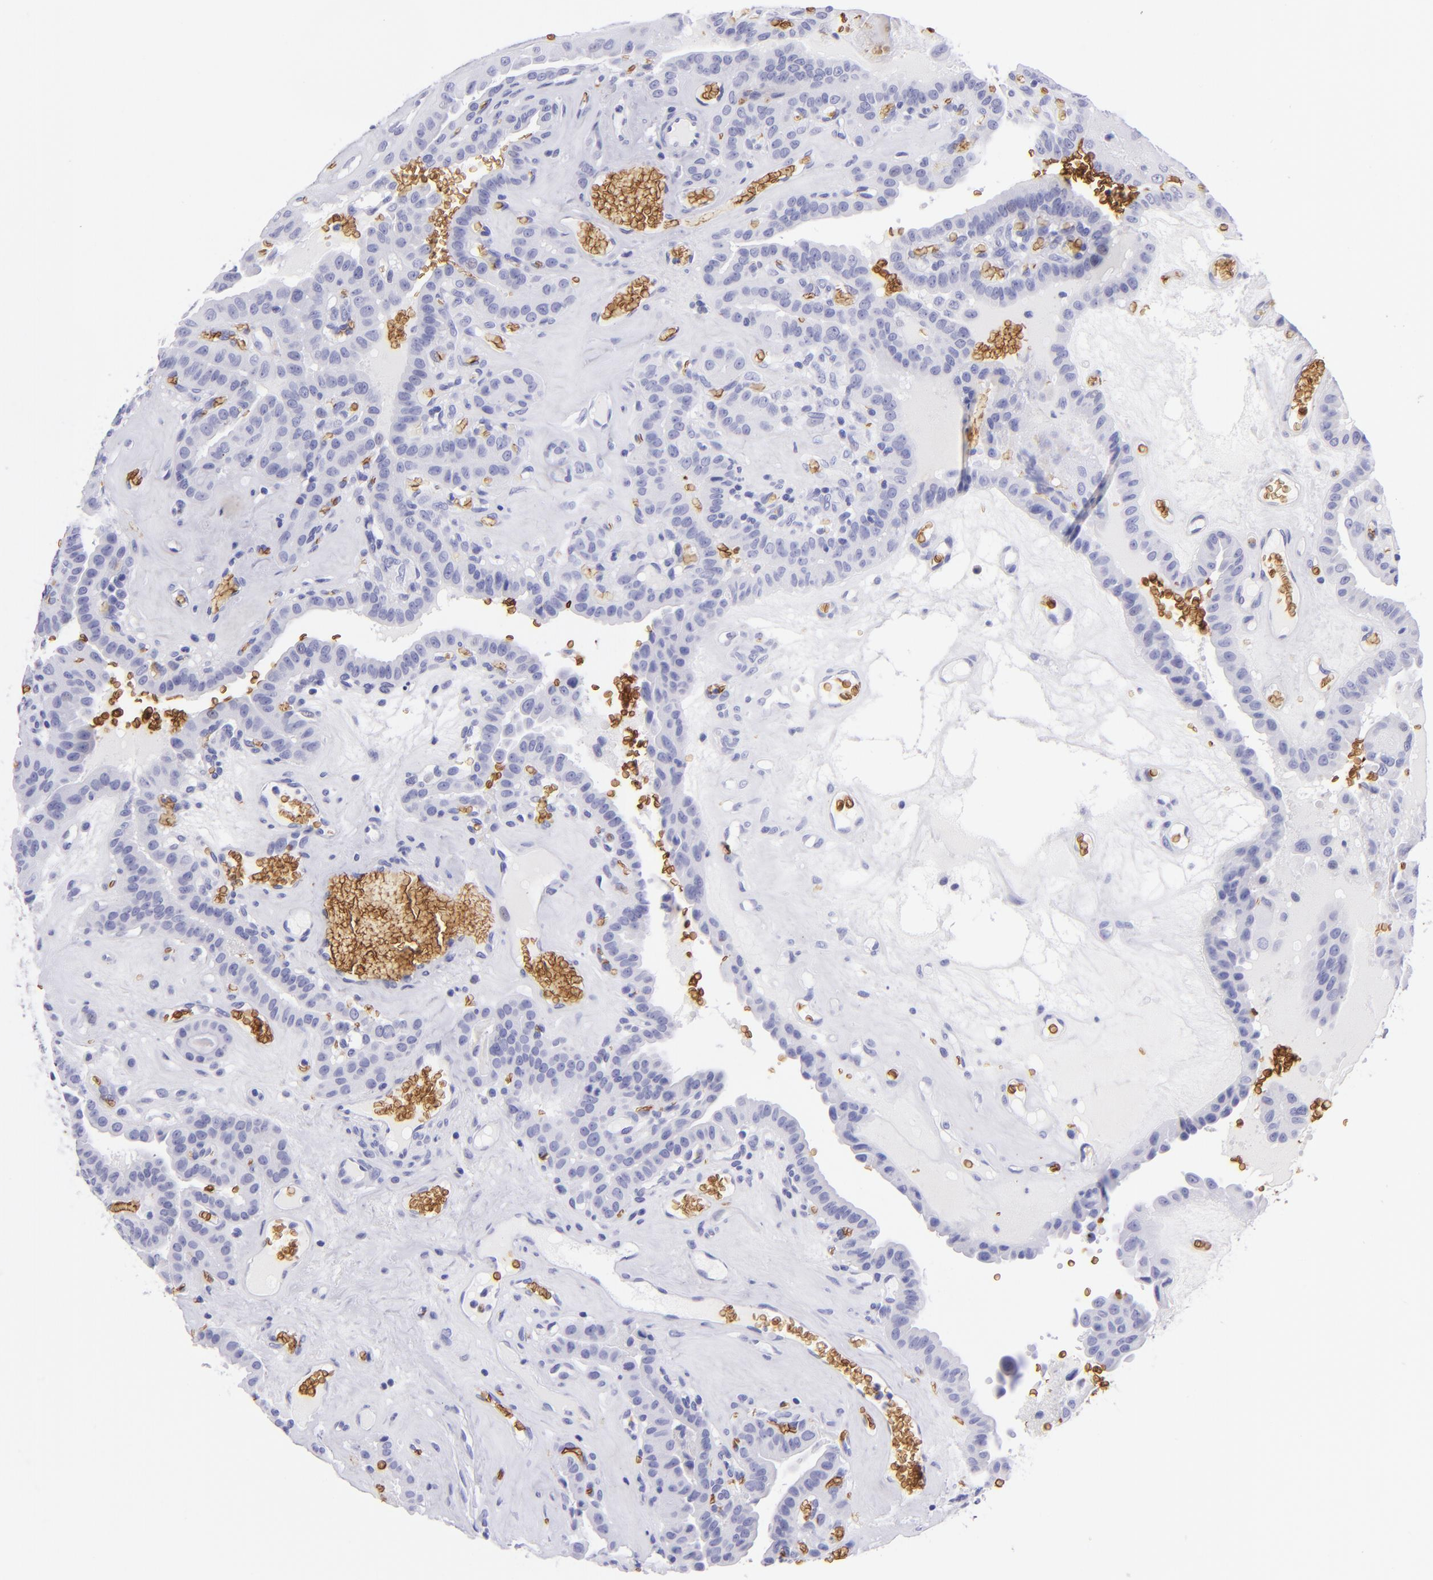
{"staining": {"intensity": "negative", "quantity": "none", "location": "none"}, "tissue": "thyroid cancer", "cell_type": "Tumor cells", "image_type": "cancer", "snomed": [{"axis": "morphology", "description": "Papillary adenocarcinoma, NOS"}, {"axis": "topography", "description": "Thyroid gland"}], "caption": "Immunohistochemistry (IHC) photomicrograph of human thyroid cancer (papillary adenocarcinoma) stained for a protein (brown), which reveals no positivity in tumor cells. (DAB immunohistochemistry, high magnification).", "gene": "GYPA", "patient": {"sex": "male", "age": 87}}